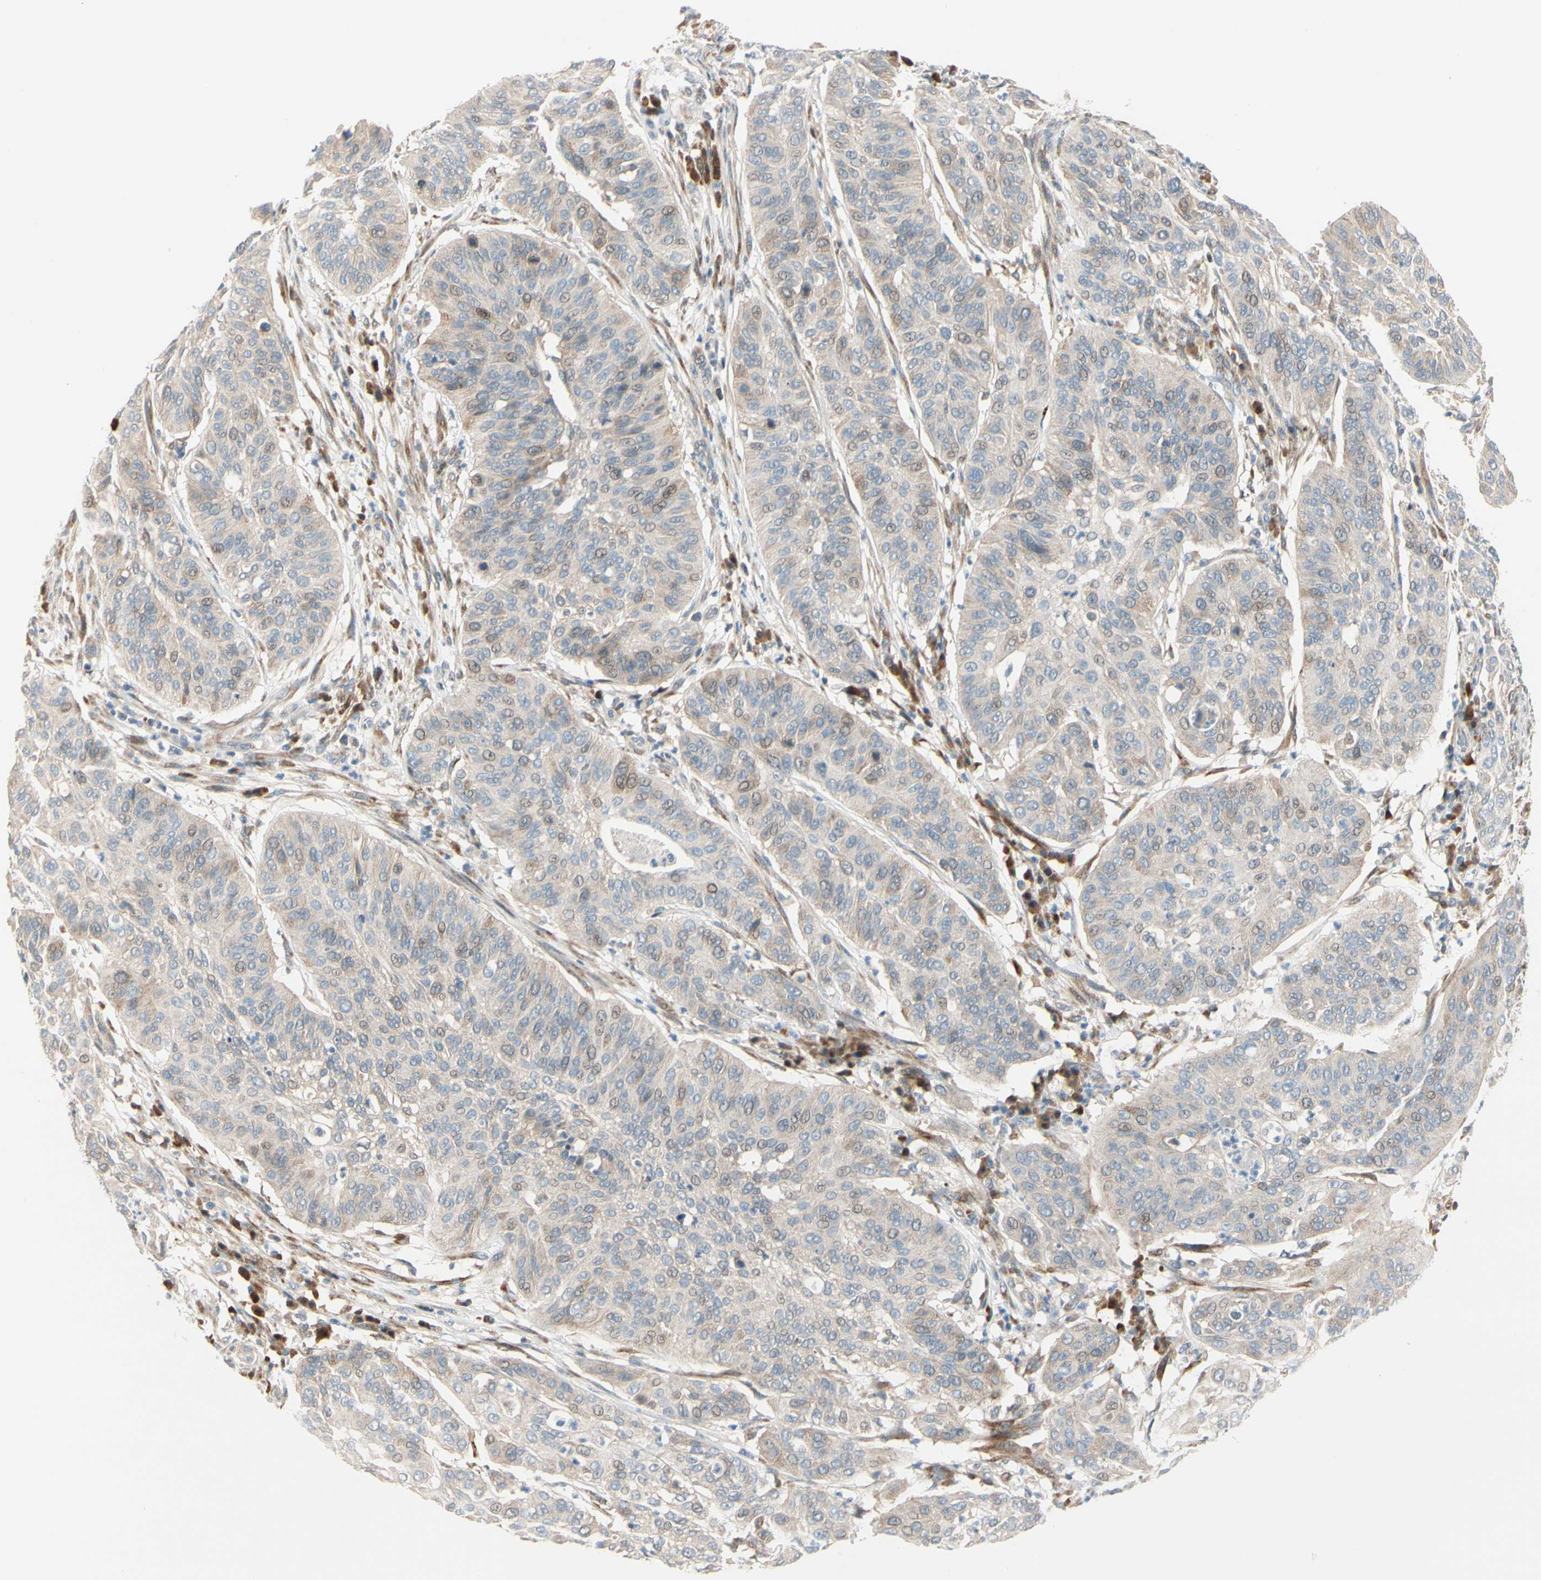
{"staining": {"intensity": "weak", "quantity": "<25%", "location": "cytoplasmic/membranous"}, "tissue": "cervical cancer", "cell_type": "Tumor cells", "image_type": "cancer", "snomed": [{"axis": "morphology", "description": "Squamous cell carcinoma, NOS"}, {"axis": "topography", "description": "Cervix"}], "caption": "The IHC micrograph has no significant staining in tumor cells of squamous cell carcinoma (cervical) tissue. Nuclei are stained in blue.", "gene": "PTTG1", "patient": {"sex": "female", "age": 39}}